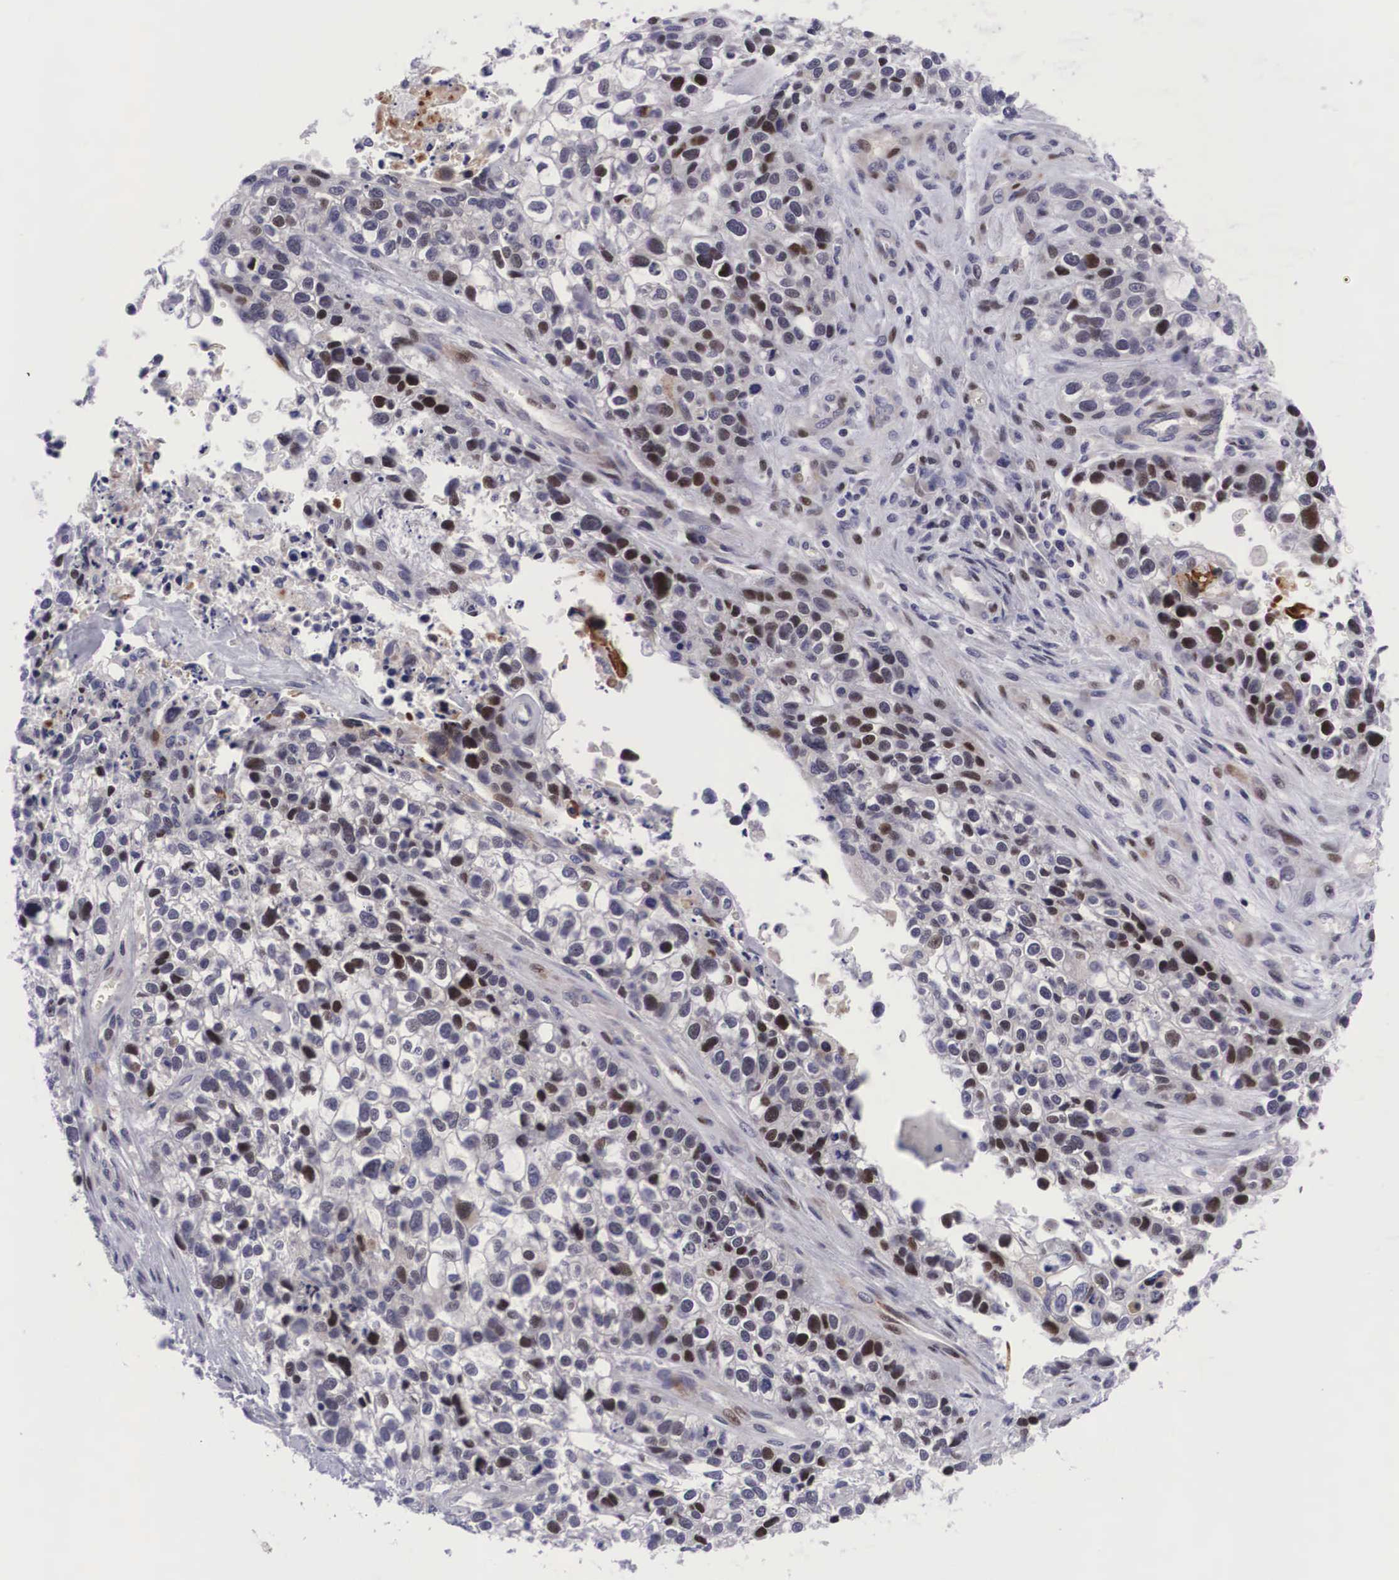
{"staining": {"intensity": "moderate", "quantity": "<25%", "location": "nuclear"}, "tissue": "lung cancer", "cell_type": "Tumor cells", "image_type": "cancer", "snomed": [{"axis": "morphology", "description": "Squamous cell carcinoma, NOS"}, {"axis": "topography", "description": "Lymph node"}, {"axis": "topography", "description": "Lung"}], "caption": "Immunohistochemical staining of human lung cancer (squamous cell carcinoma) reveals low levels of moderate nuclear protein expression in approximately <25% of tumor cells.", "gene": "EMID1", "patient": {"sex": "male", "age": 74}}